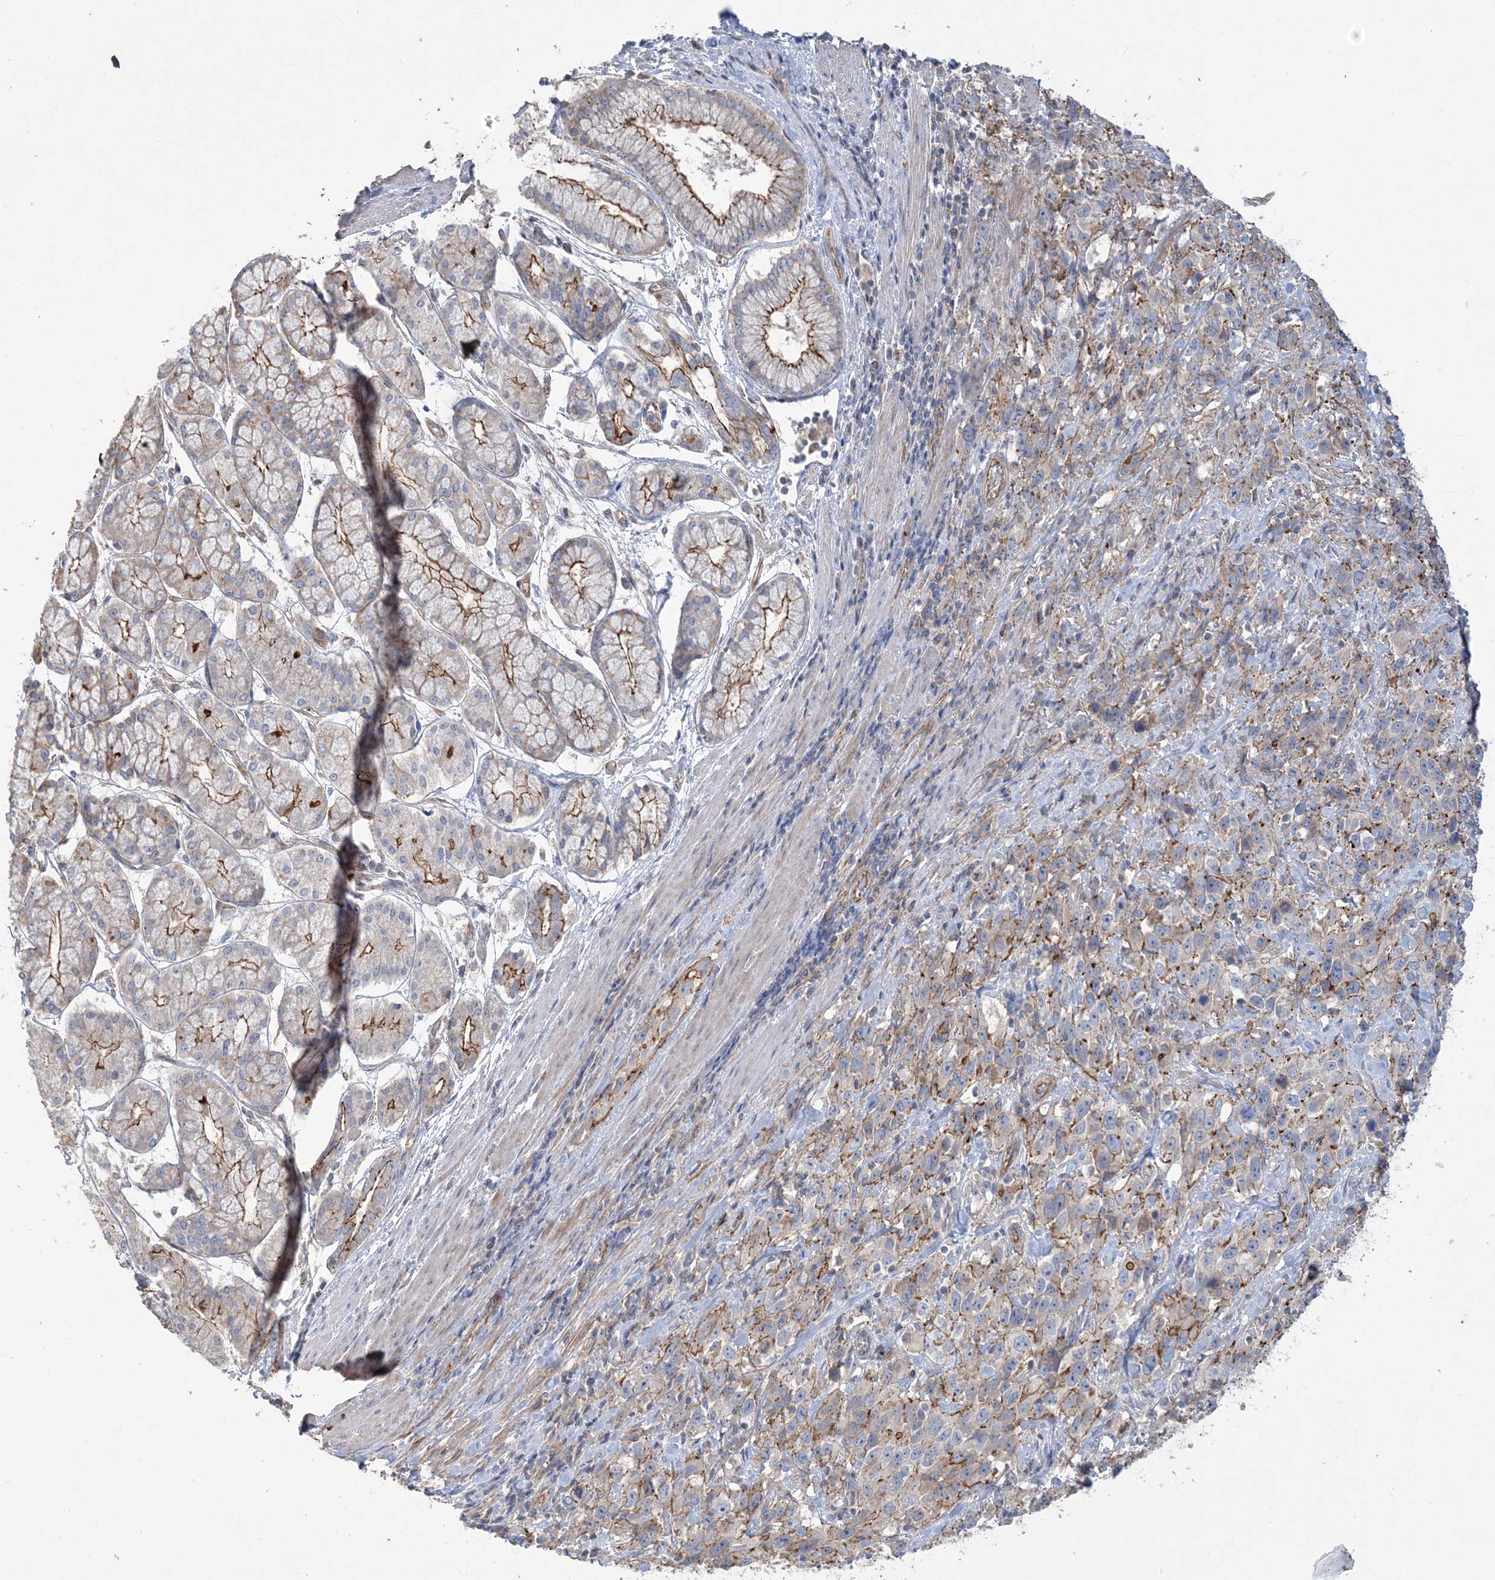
{"staining": {"intensity": "moderate", "quantity": "<25%", "location": "cytoplasmic/membranous"}, "tissue": "stomach cancer", "cell_type": "Tumor cells", "image_type": "cancer", "snomed": [{"axis": "morphology", "description": "Normal tissue, NOS"}, {"axis": "morphology", "description": "Adenocarcinoma, NOS"}, {"axis": "topography", "description": "Lymph node"}, {"axis": "topography", "description": "Stomach"}], "caption": "Immunohistochemistry (IHC) (DAB) staining of stomach cancer (adenocarcinoma) demonstrates moderate cytoplasmic/membranous protein positivity in about <25% of tumor cells. (DAB IHC, brown staining for protein, blue staining for nuclei).", "gene": "PIGC", "patient": {"sex": "male", "age": 48}}